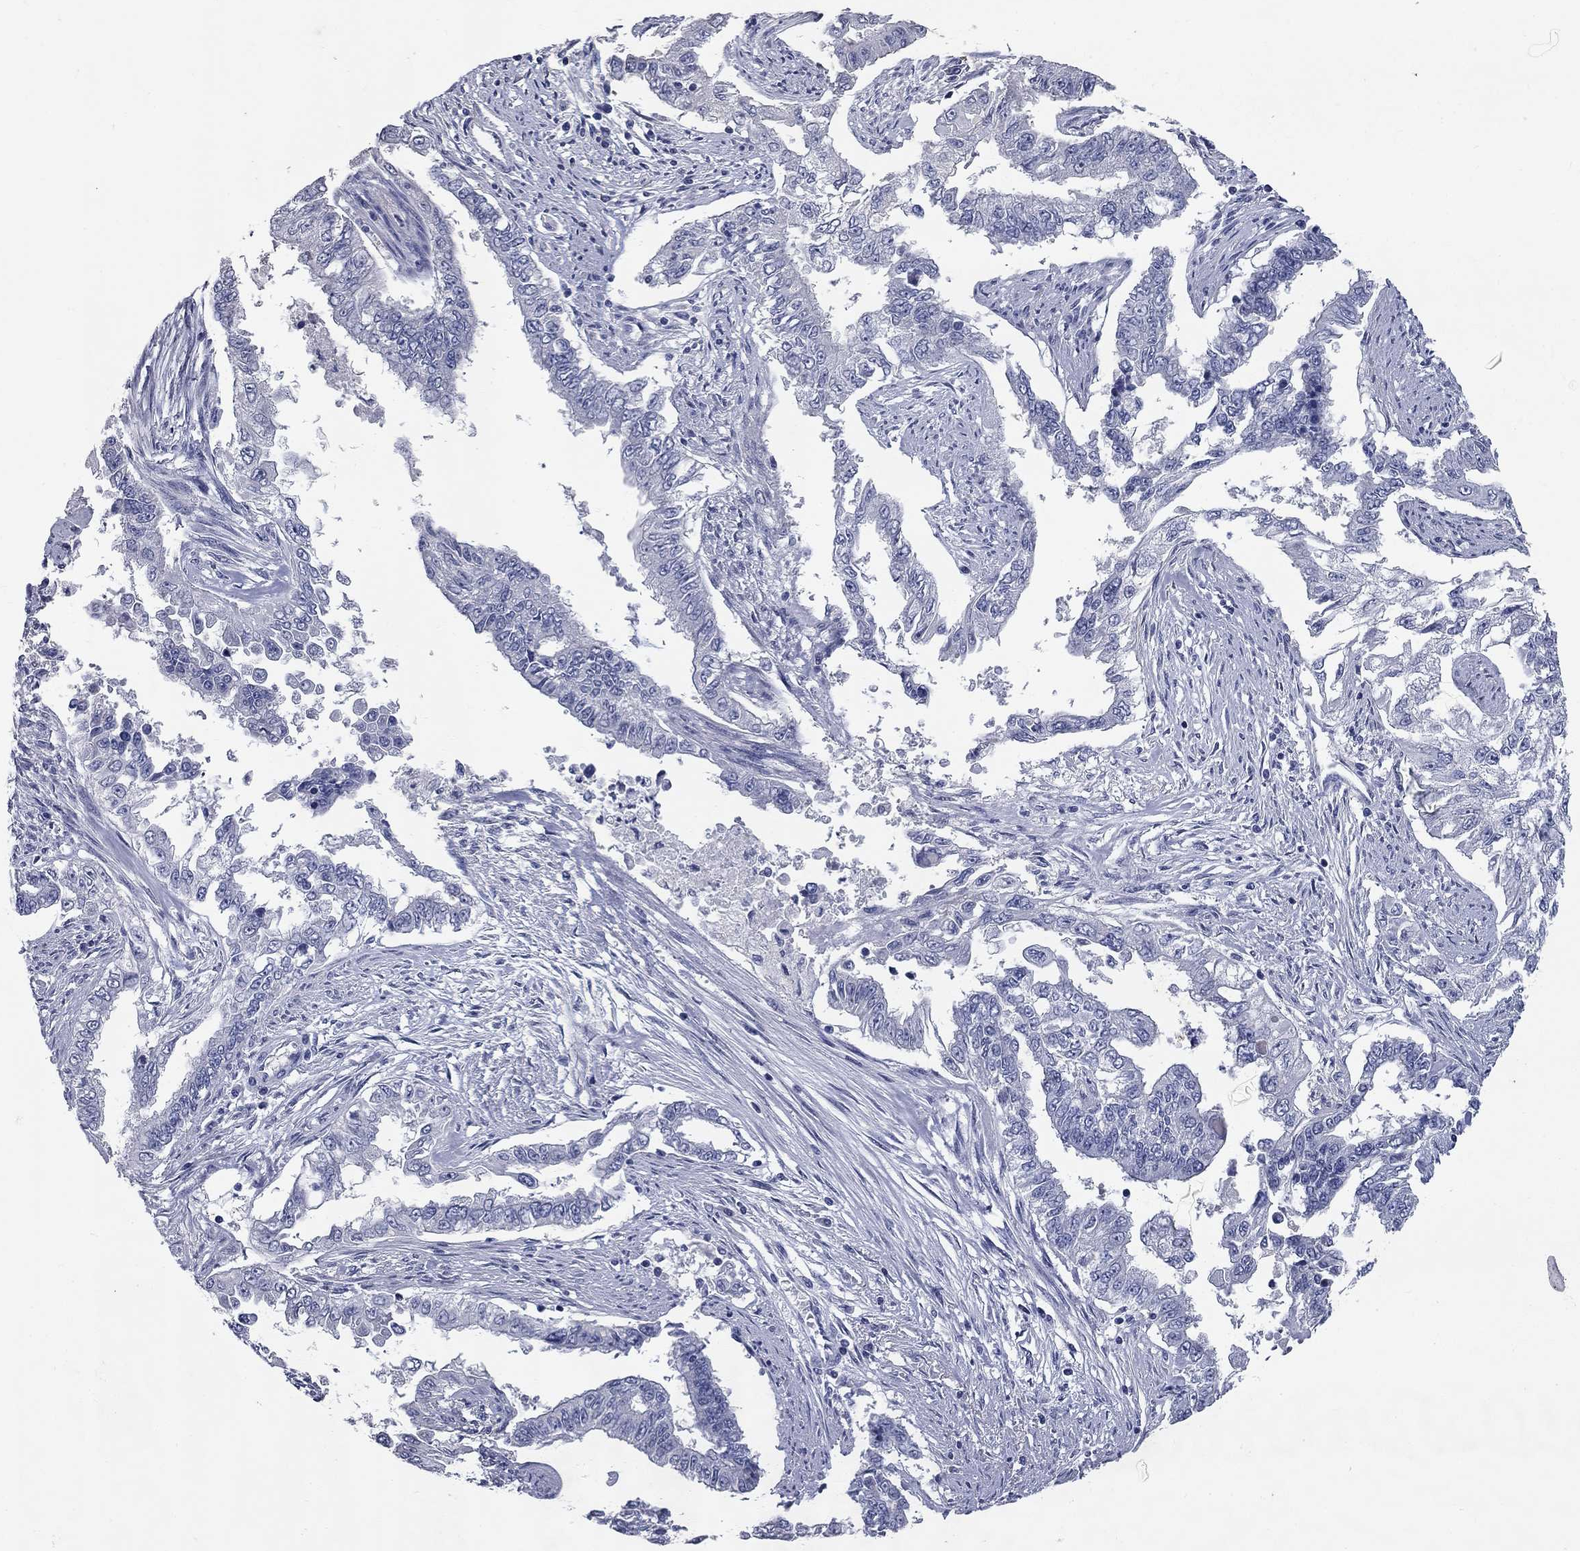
{"staining": {"intensity": "negative", "quantity": "none", "location": "none"}, "tissue": "endometrial cancer", "cell_type": "Tumor cells", "image_type": "cancer", "snomed": [{"axis": "morphology", "description": "Adenocarcinoma, NOS"}, {"axis": "topography", "description": "Uterus"}], "caption": "This is an immunohistochemistry (IHC) image of human endometrial adenocarcinoma. There is no staining in tumor cells.", "gene": "SYT12", "patient": {"sex": "female", "age": 59}}